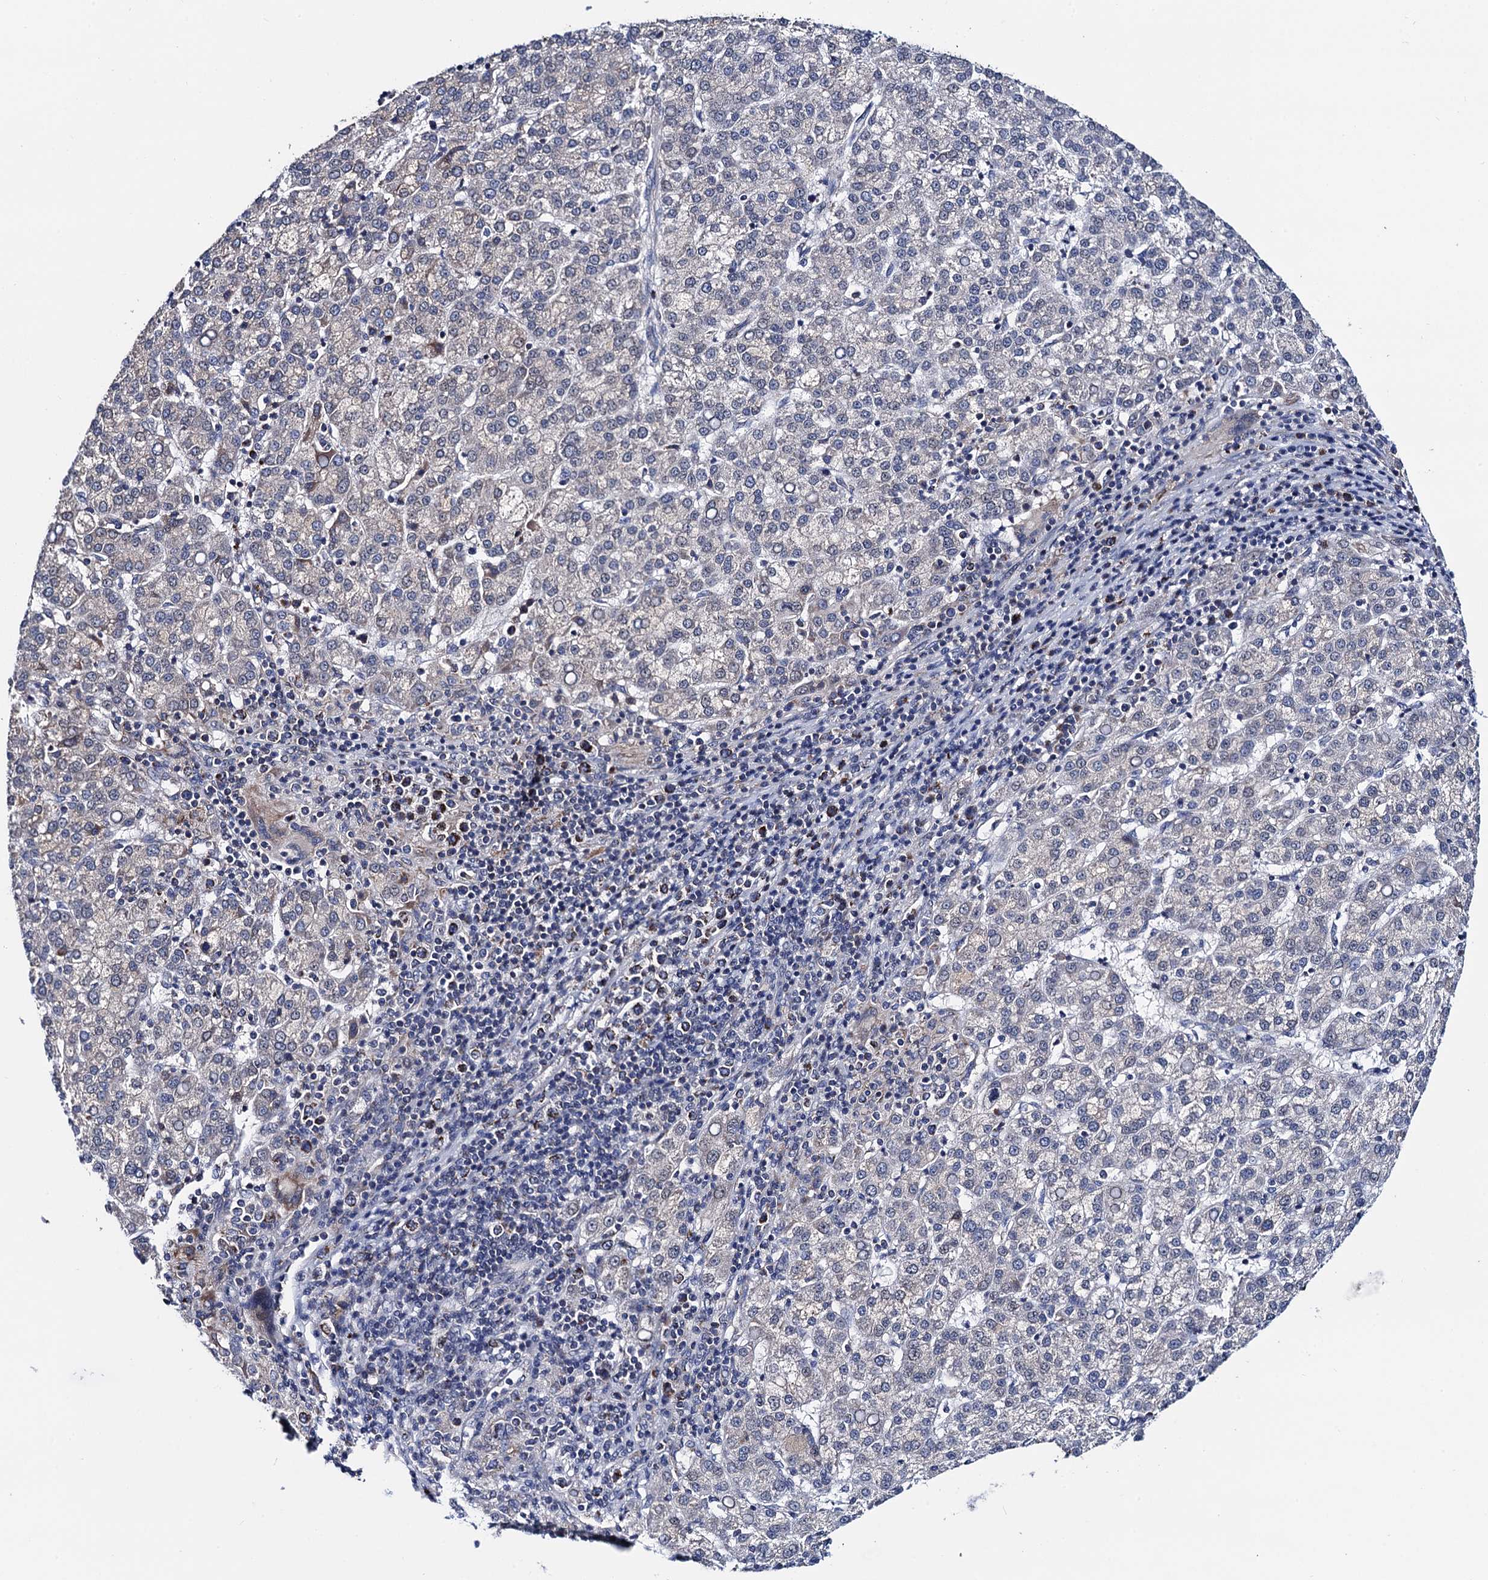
{"staining": {"intensity": "negative", "quantity": "none", "location": "none"}, "tissue": "liver cancer", "cell_type": "Tumor cells", "image_type": "cancer", "snomed": [{"axis": "morphology", "description": "Carcinoma, Hepatocellular, NOS"}, {"axis": "topography", "description": "Liver"}], "caption": "Immunohistochemistry (IHC) histopathology image of neoplastic tissue: liver hepatocellular carcinoma stained with DAB (3,3'-diaminobenzidine) displays no significant protein positivity in tumor cells.", "gene": "PTCD3", "patient": {"sex": "female", "age": 58}}